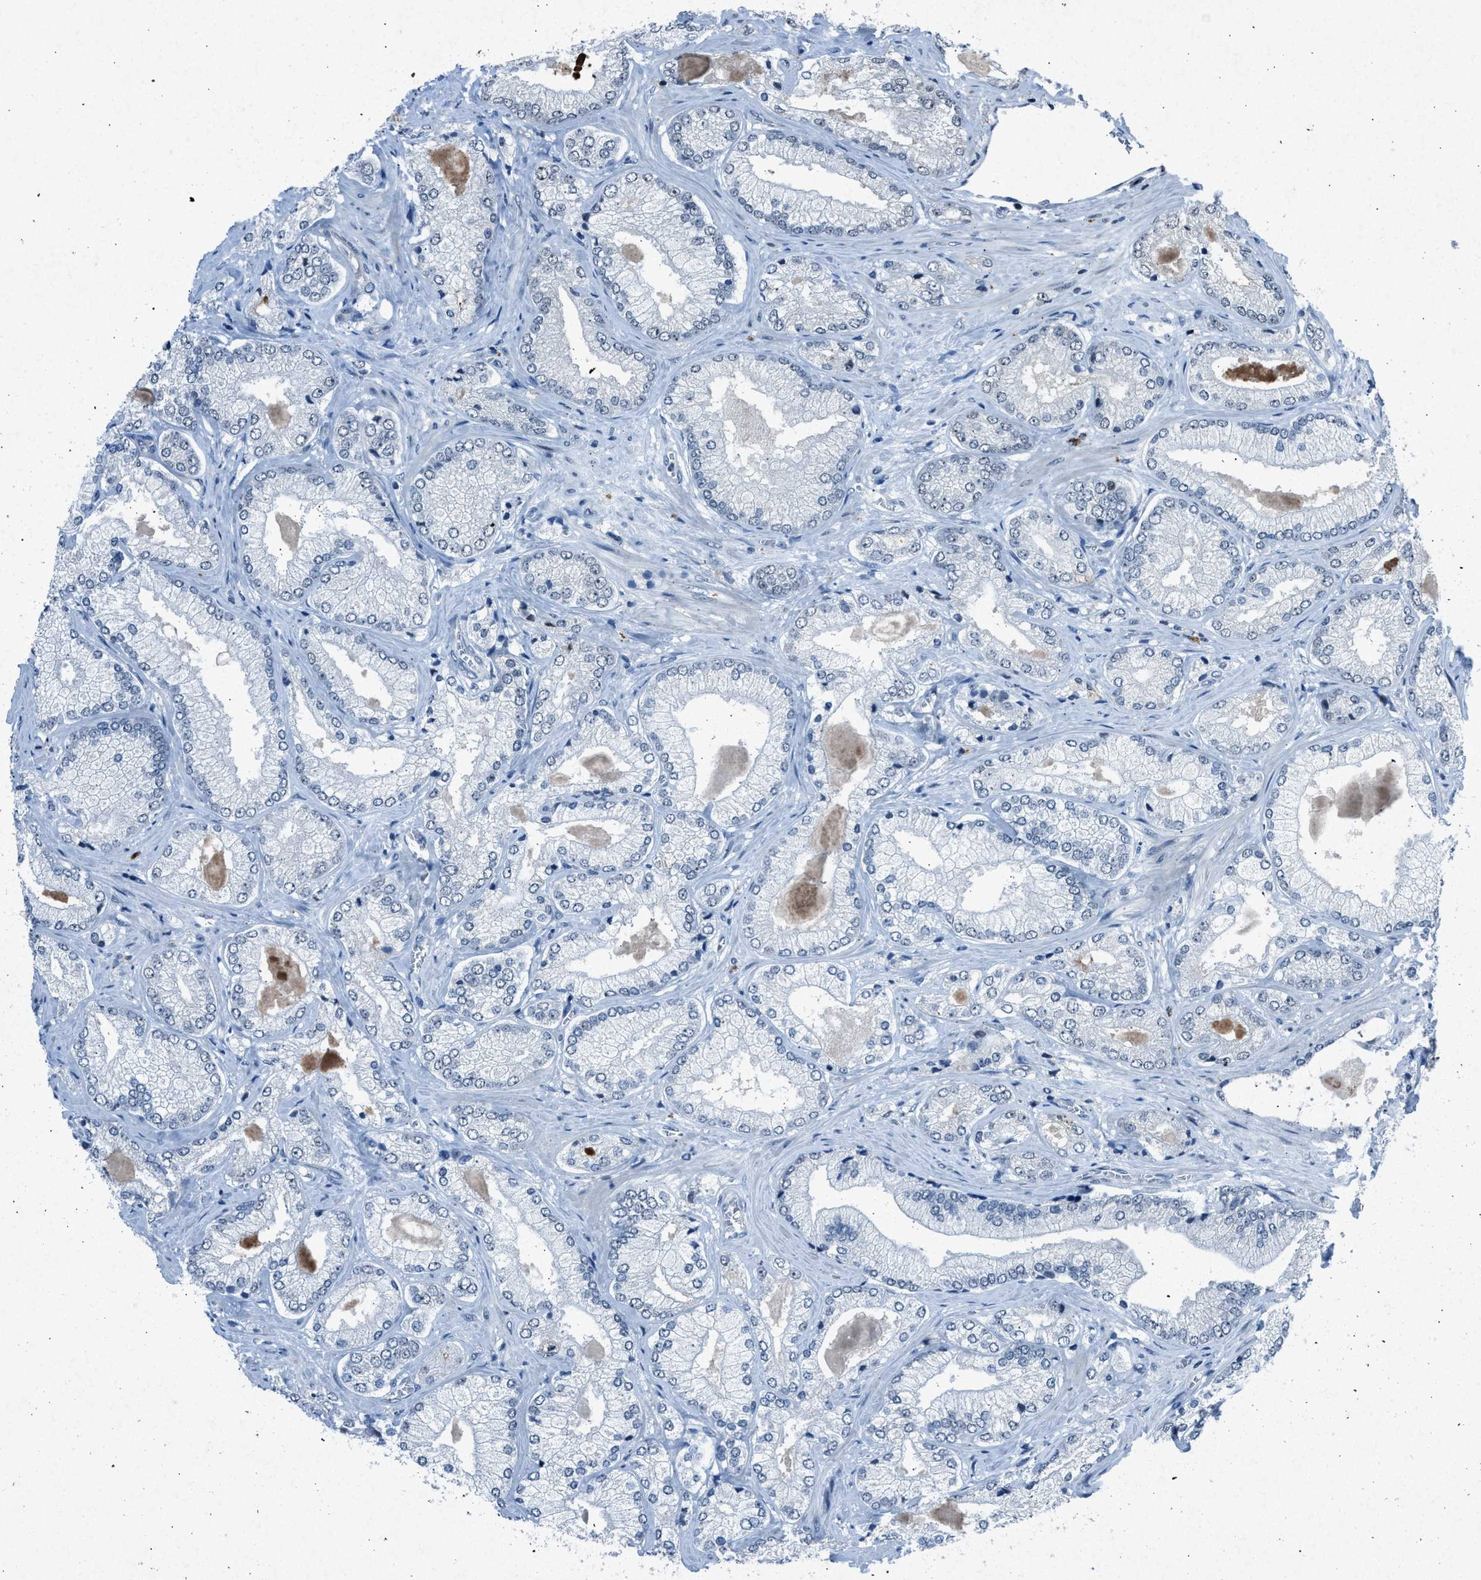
{"staining": {"intensity": "negative", "quantity": "none", "location": "none"}, "tissue": "prostate cancer", "cell_type": "Tumor cells", "image_type": "cancer", "snomed": [{"axis": "morphology", "description": "Adenocarcinoma, Low grade"}, {"axis": "topography", "description": "Prostate"}], "caption": "This is an immunohistochemistry micrograph of human adenocarcinoma (low-grade) (prostate). There is no staining in tumor cells.", "gene": "ADCY1", "patient": {"sex": "male", "age": 65}}